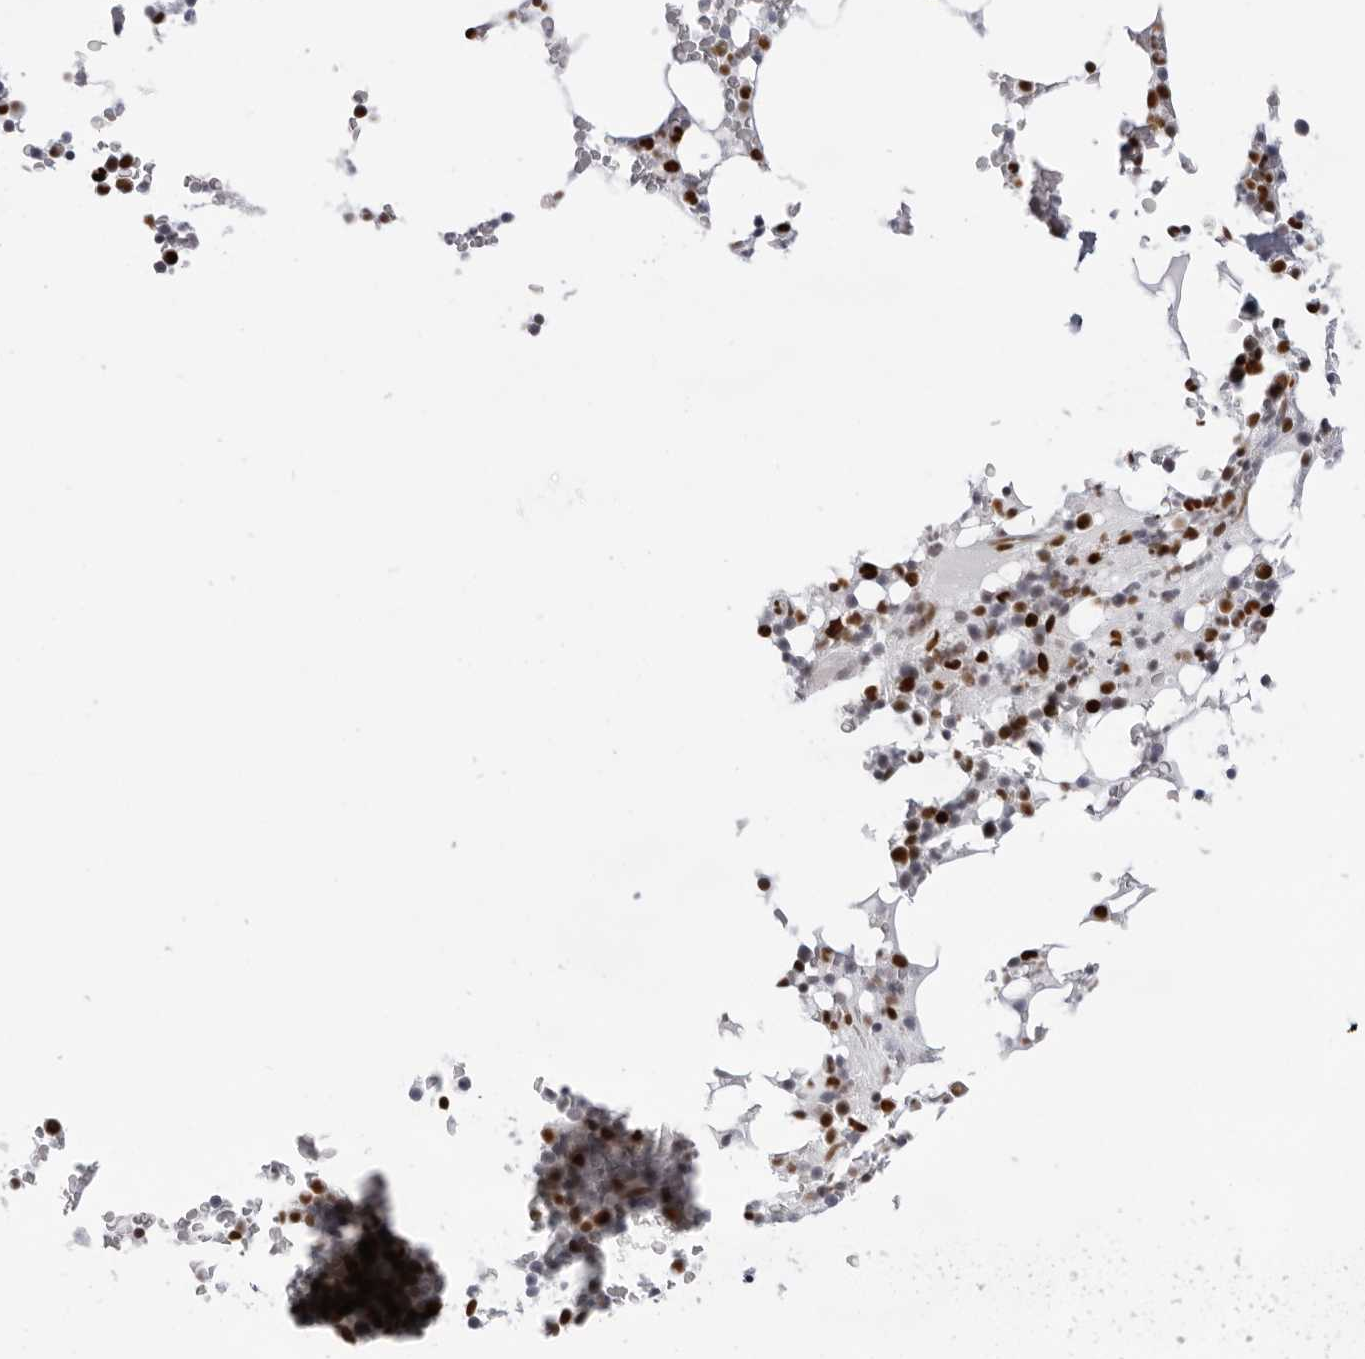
{"staining": {"intensity": "strong", "quantity": "25%-75%", "location": "nuclear"}, "tissue": "bone marrow", "cell_type": "Hematopoietic cells", "image_type": "normal", "snomed": [{"axis": "morphology", "description": "Normal tissue, NOS"}, {"axis": "topography", "description": "Bone marrow"}], "caption": "Immunohistochemistry histopathology image of benign human bone marrow stained for a protein (brown), which reveals high levels of strong nuclear staining in about 25%-75% of hematopoietic cells.", "gene": "IRF2BP2", "patient": {"sex": "male", "age": 58}}